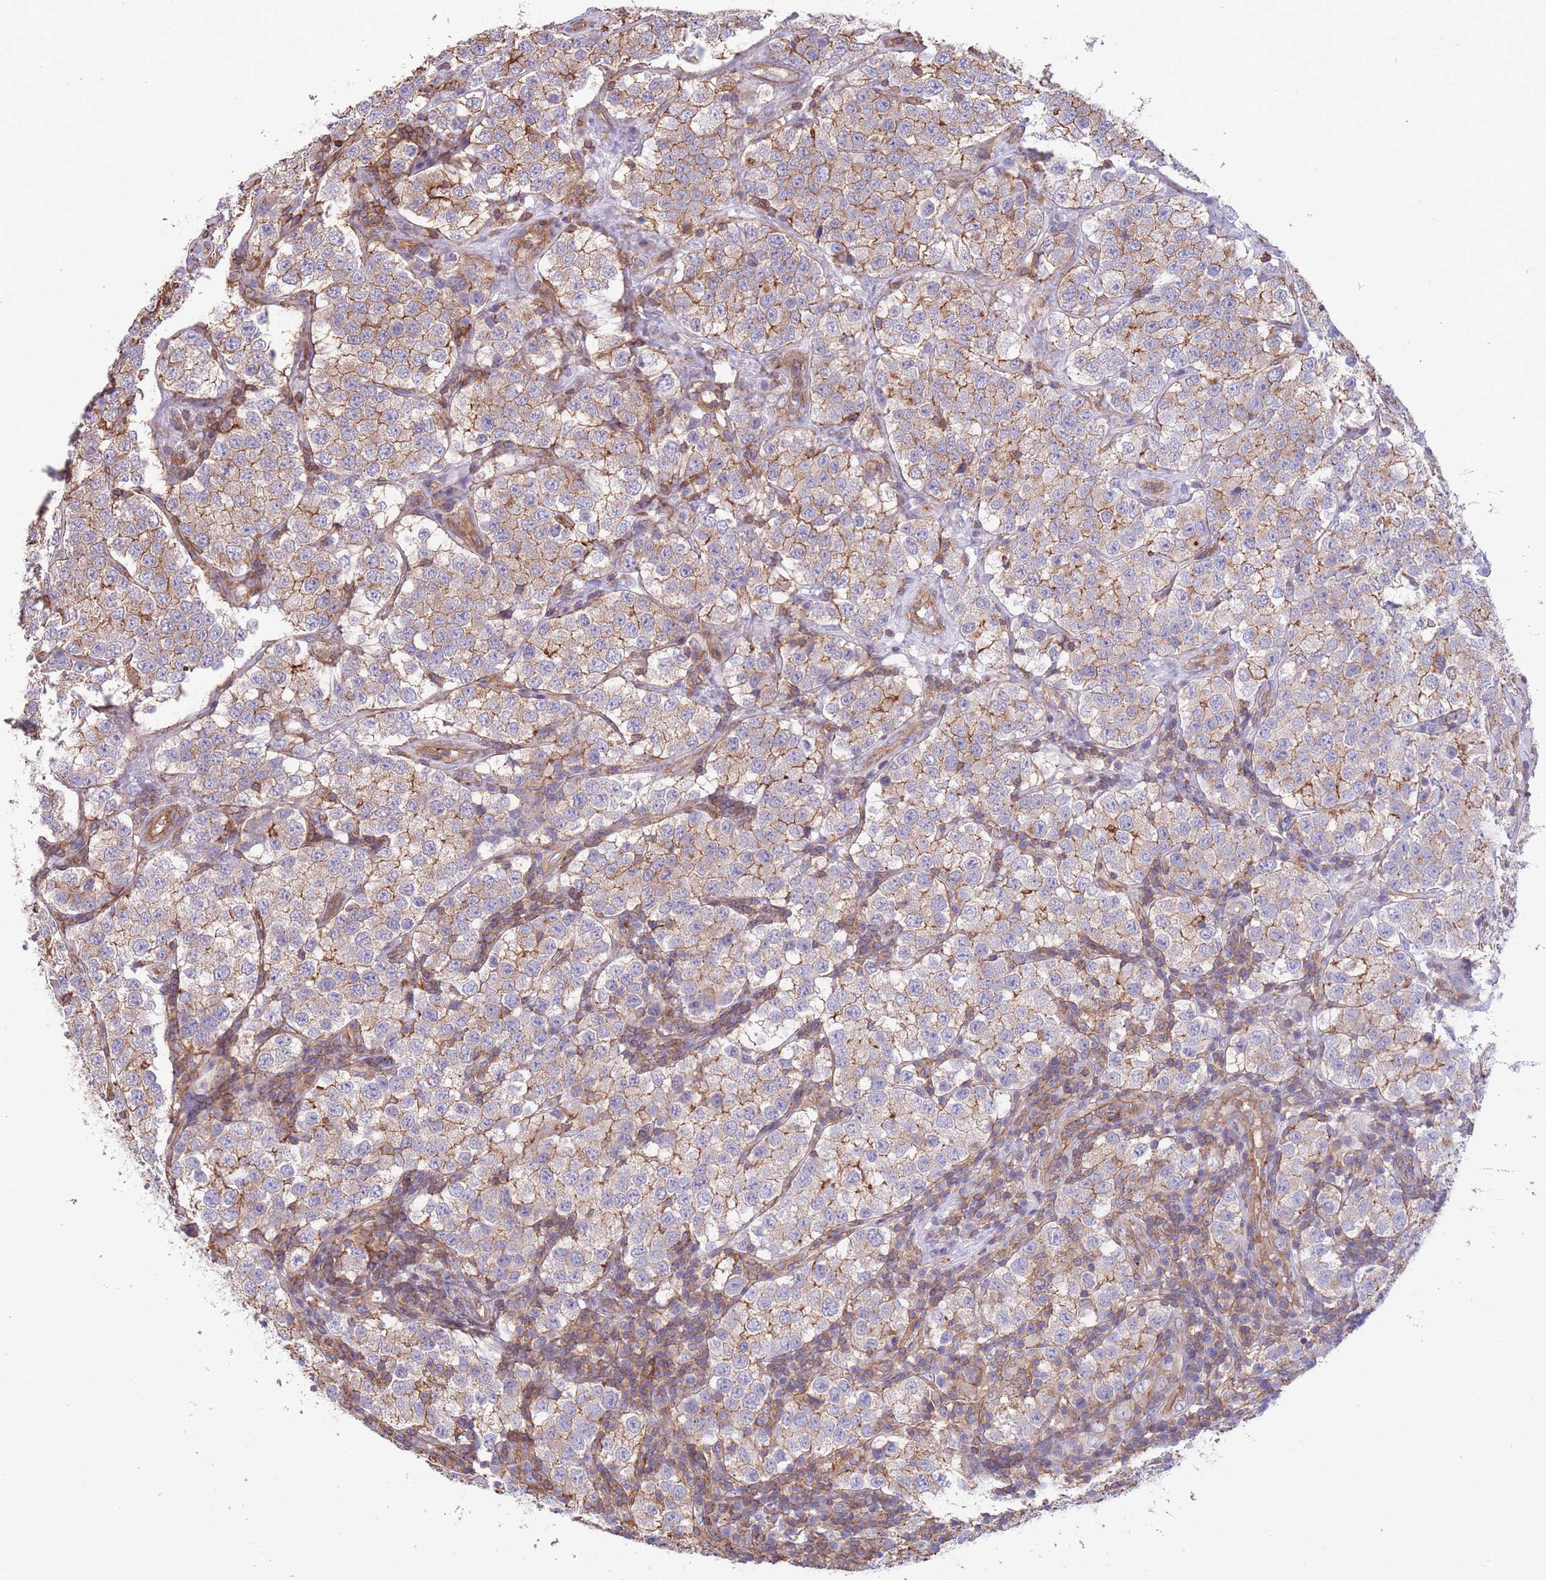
{"staining": {"intensity": "moderate", "quantity": "25%-75%", "location": "cytoplasmic/membranous"}, "tissue": "testis cancer", "cell_type": "Tumor cells", "image_type": "cancer", "snomed": [{"axis": "morphology", "description": "Seminoma, NOS"}, {"axis": "topography", "description": "Testis"}], "caption": "About 25%-75% of tumor cells in testis seminoma display moderate cytoplasmic/membranous protein staining as visualized by brown immunohistochemical staining.", "gene": "LRRN4CL", "patient": {"sex": "male", "age": 34}}